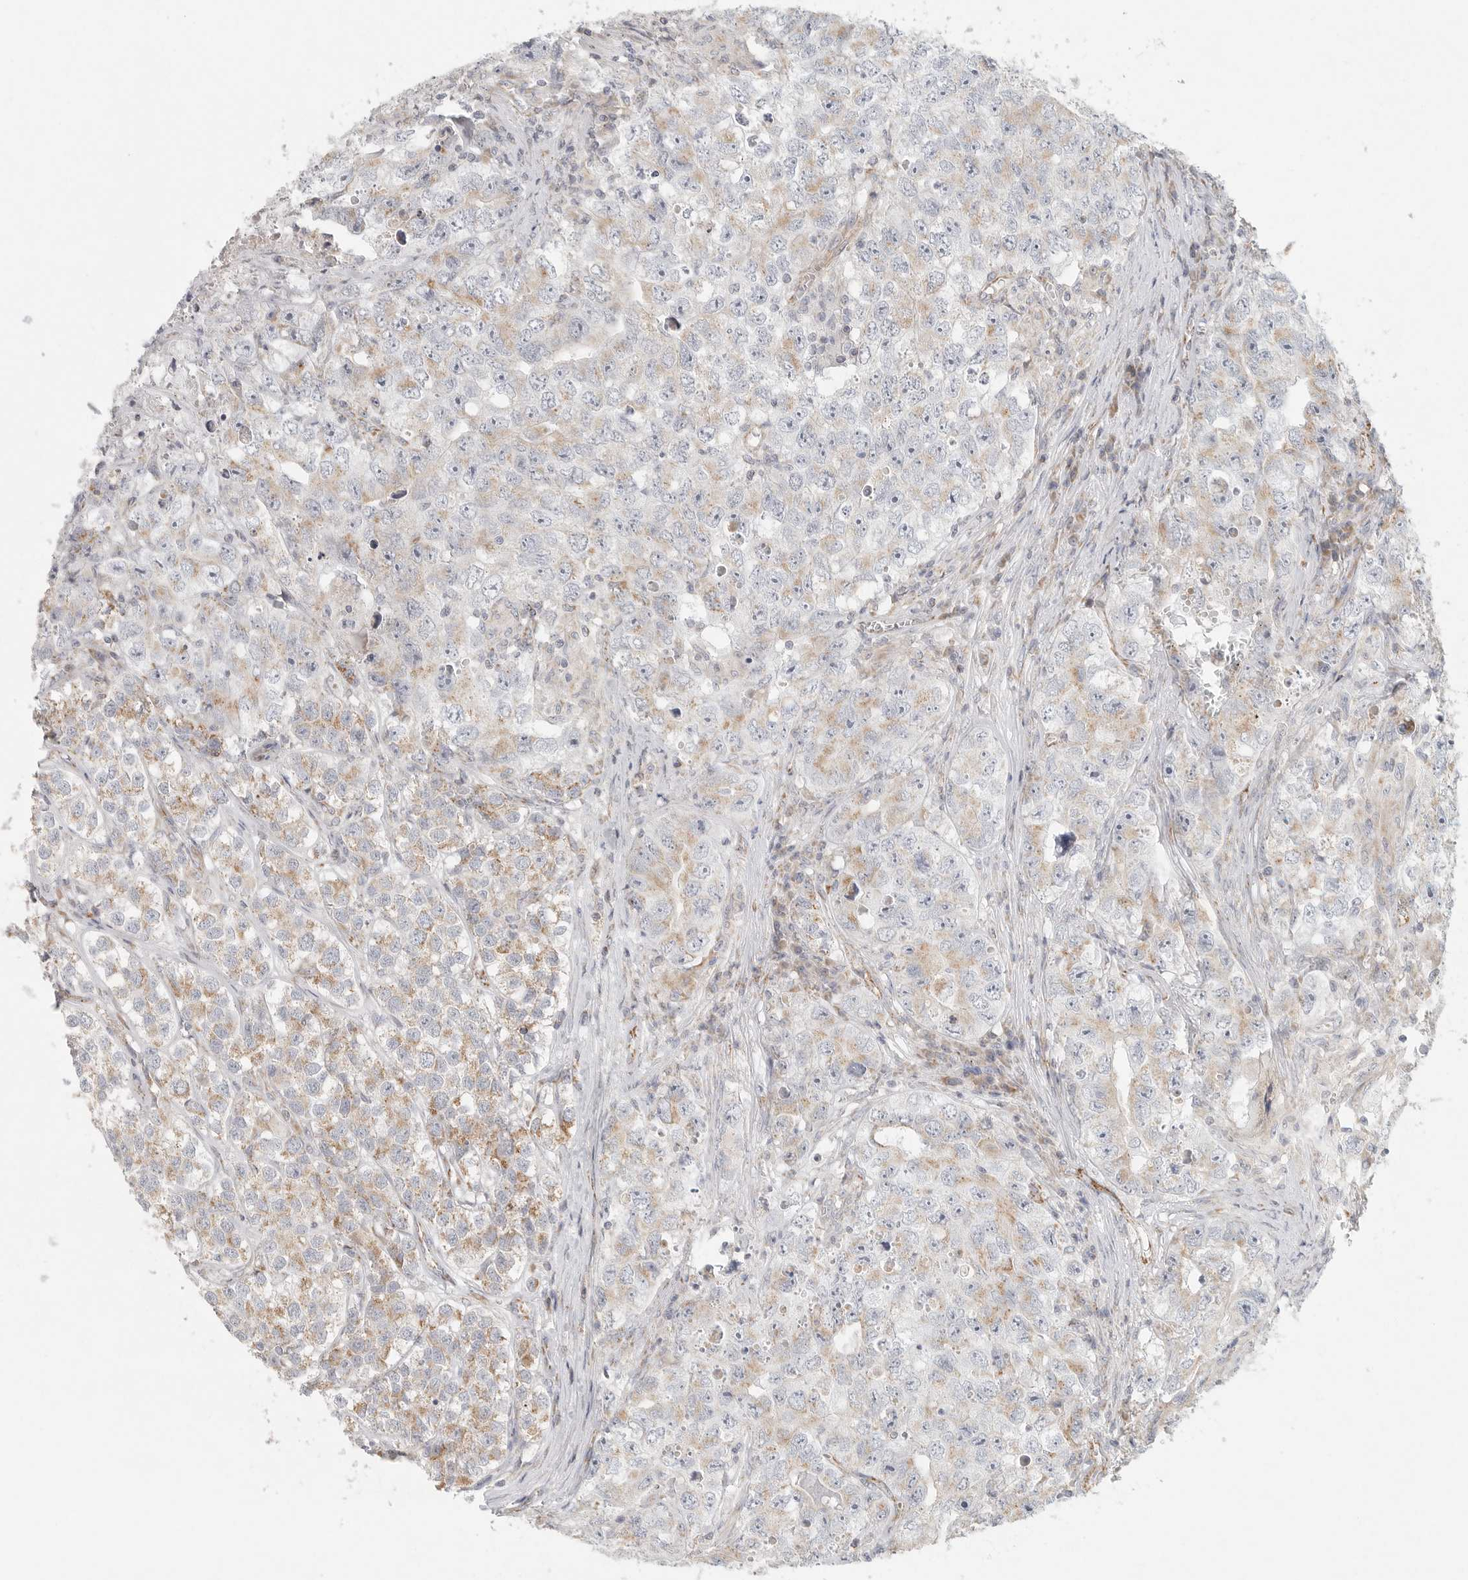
{"staining": {"intensity": "weak", "quantity": "25%-75%", "location": "cytoplasmic/membranous"}, "tissue": "testis cancer", "cell_type": "Tumor cells", "image_type": "cancer", "snomed": [{"axis": "morphology", "description": "Seminoma, NOS"}, {"axis": "morphology", "description": "Carcinoma, Embryonal, NOS"}, {"axis": "topography", "description": "Testis"}], "caption": "Protein expression analysis of seminoma (testis) reveals weak cytoplasmic/membranous positivity in about 25%-75% of tumor cells. (Brightfield microscopy of DAB IHC at high magnification).", "gene": "SLC25A26", "patient": {"sex": "male", "age": 43}}